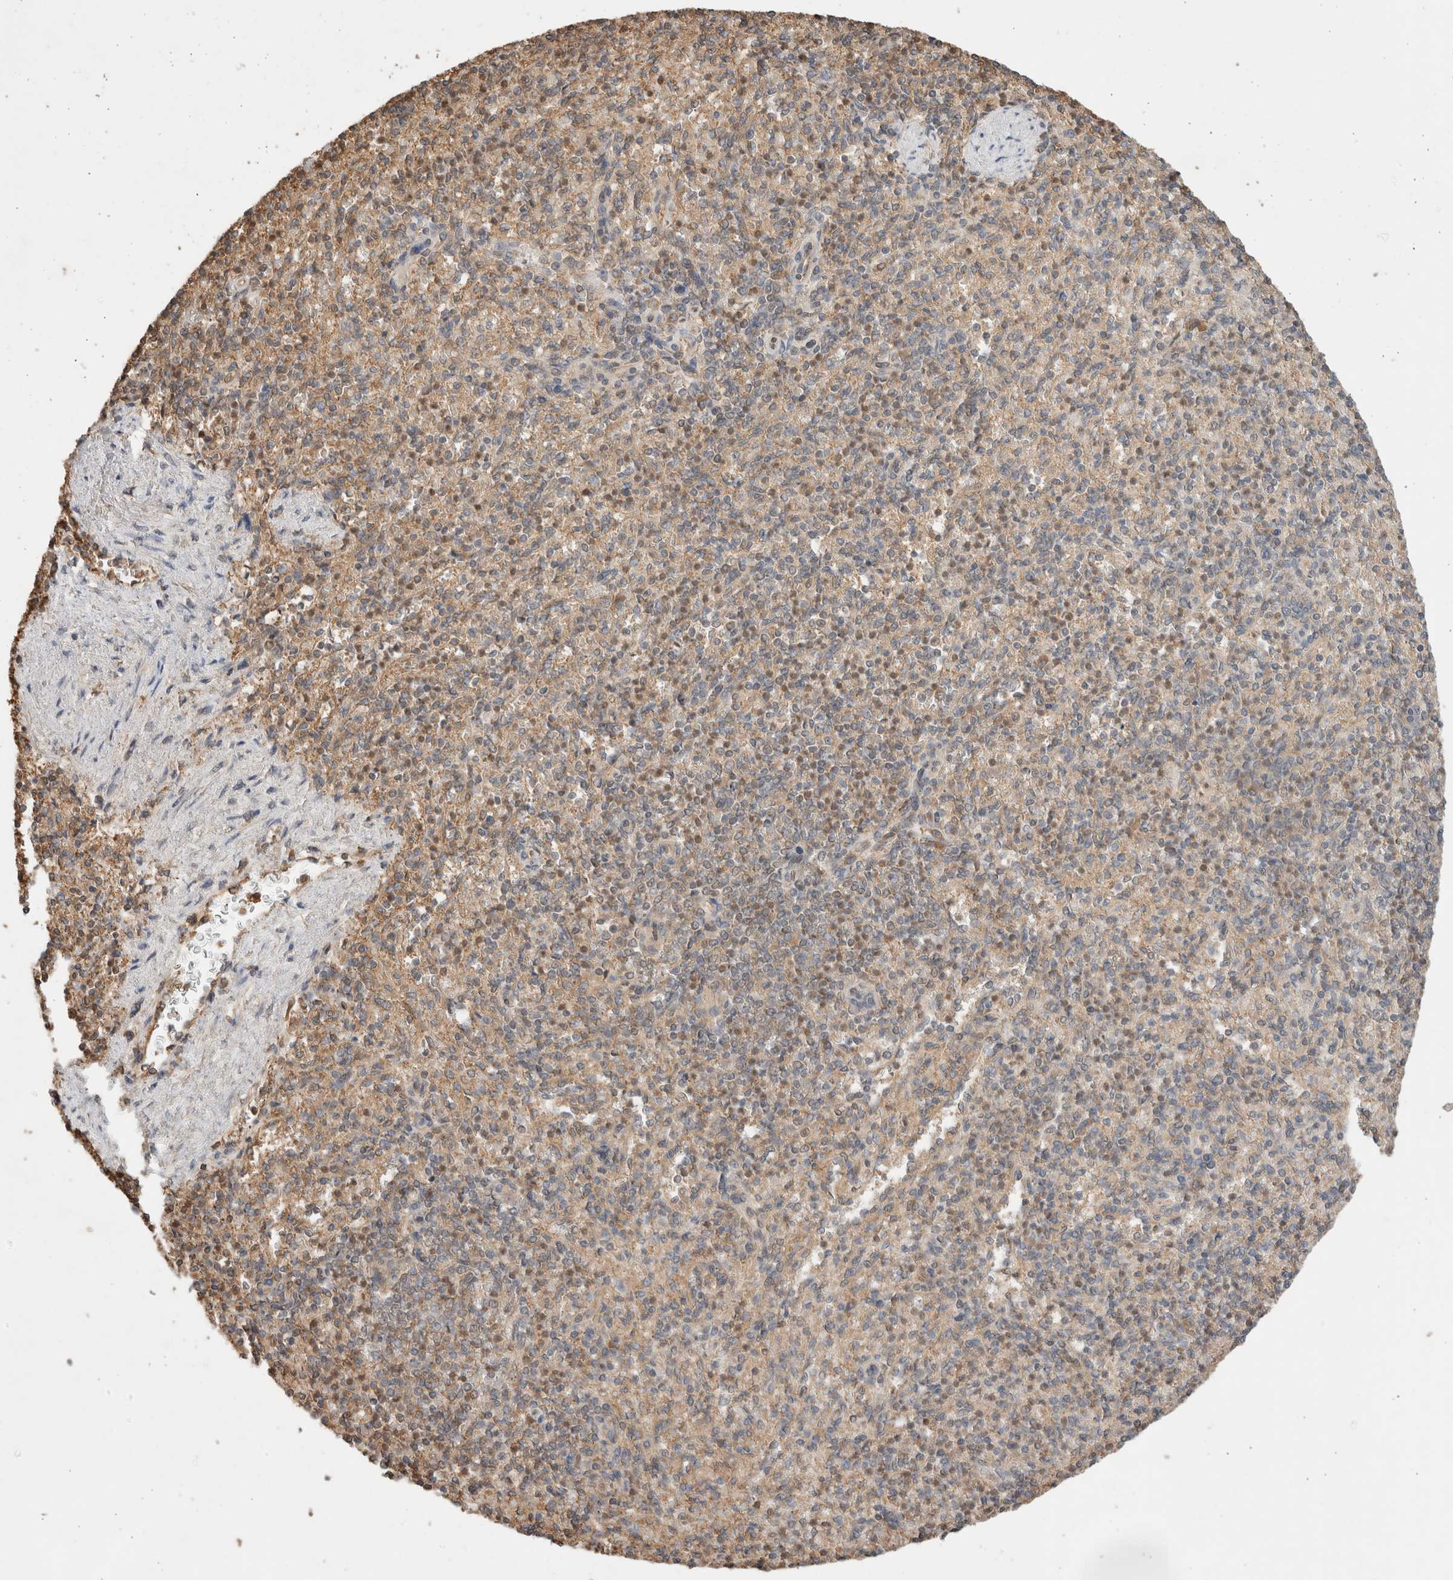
{"staining": {"intensity": "weak", "quantity": "<25%", "location": "nuclear"}, "tissue": "spleen", "cell_type": "Cells in red pulp", "image_type": "normal", "snomed": [{"axis": "morphology", "description": "Normal tissue, NOS"}, {"axis": "topography", "description": "Spleen"}], "caption": "Immunohistochemistry micrograph of benign spleen stained for a protein (brown), which displays no expression in cells in red pulp. Nuclei are stained in blue.", "gene": "YWHAH", "patient": {"sex": "female", "age": 74}}